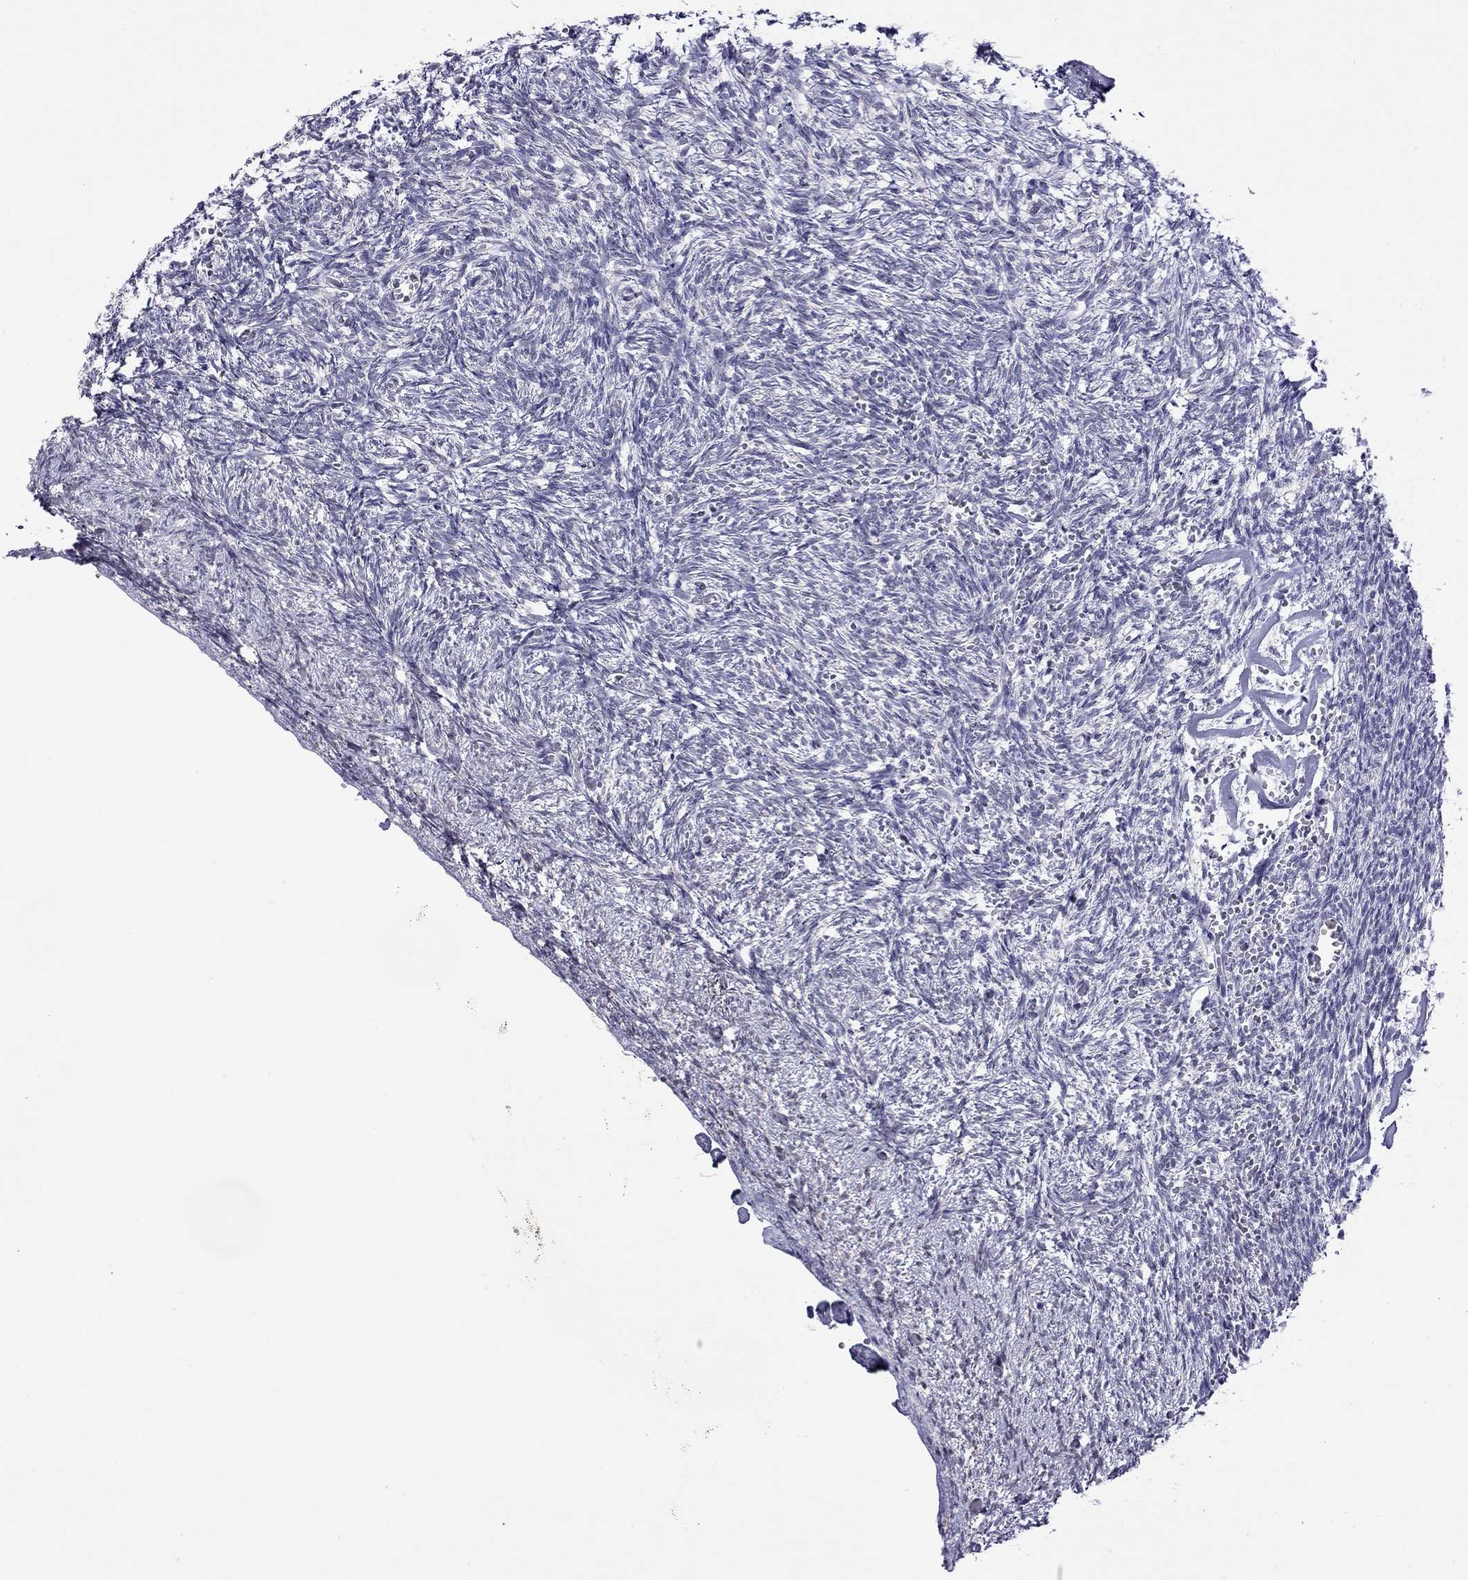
{"staining": {"intensity": "negative", "quantity": "none", "location": "none"}, "tissue": "ovary", "cell_type": "Follicle cells", "image_type": "normal", "snomed": [{"axis": "morphology", "description": "Normal tissue, NOS"}, {"axis": "topography", "description": "Ovary"}], "caption": "DAB immunohistochemical staining of normal ovary displays no significant staining in follicle cells. (Brightfield microscopy of DAB (3,3'-diaminobenzidine) immunohistochemistry (IHC) at high magnification).", "gene": "HES5", "patient": {"sex": "female", "age": 43}}